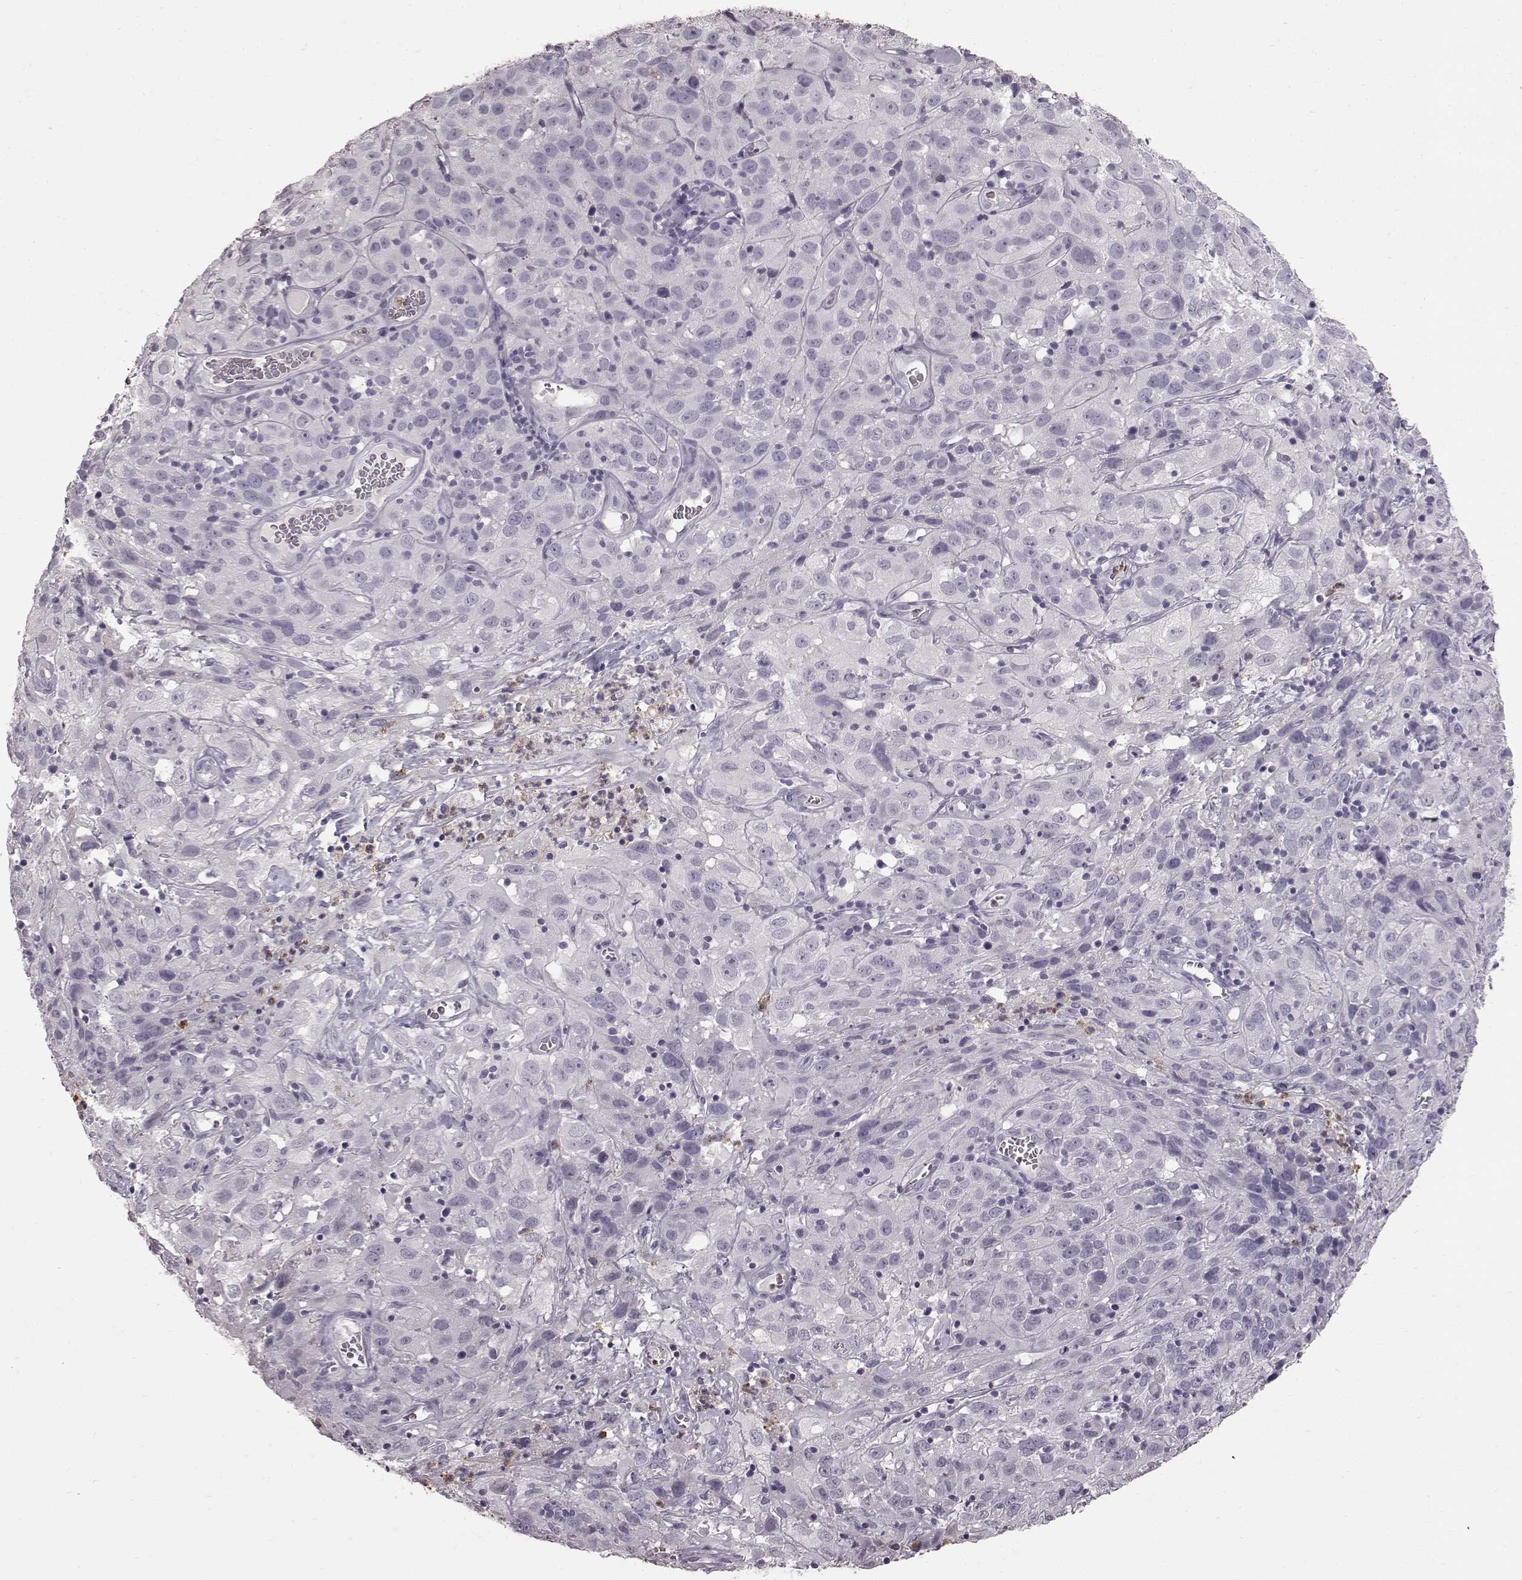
{"staining": {"intensity": "negative", "quantity": "none", "location": "none"}, "tissue": "cervical cancer", "cell_type": "Tumor cells", "image_type": "cancer", "snomed": [{"axis": "morphology", "description": "Squamous cell carcinoma, NOS"}, {"axis": "topography", "description": "Cervix"}], "caption": "Protein analysis of cervical cancer (squamous cell carcinoma) demonstrates no significant expression in tumor cells.", "gene": "FUT4", "patient": {"sex": "female", "age": 32}}